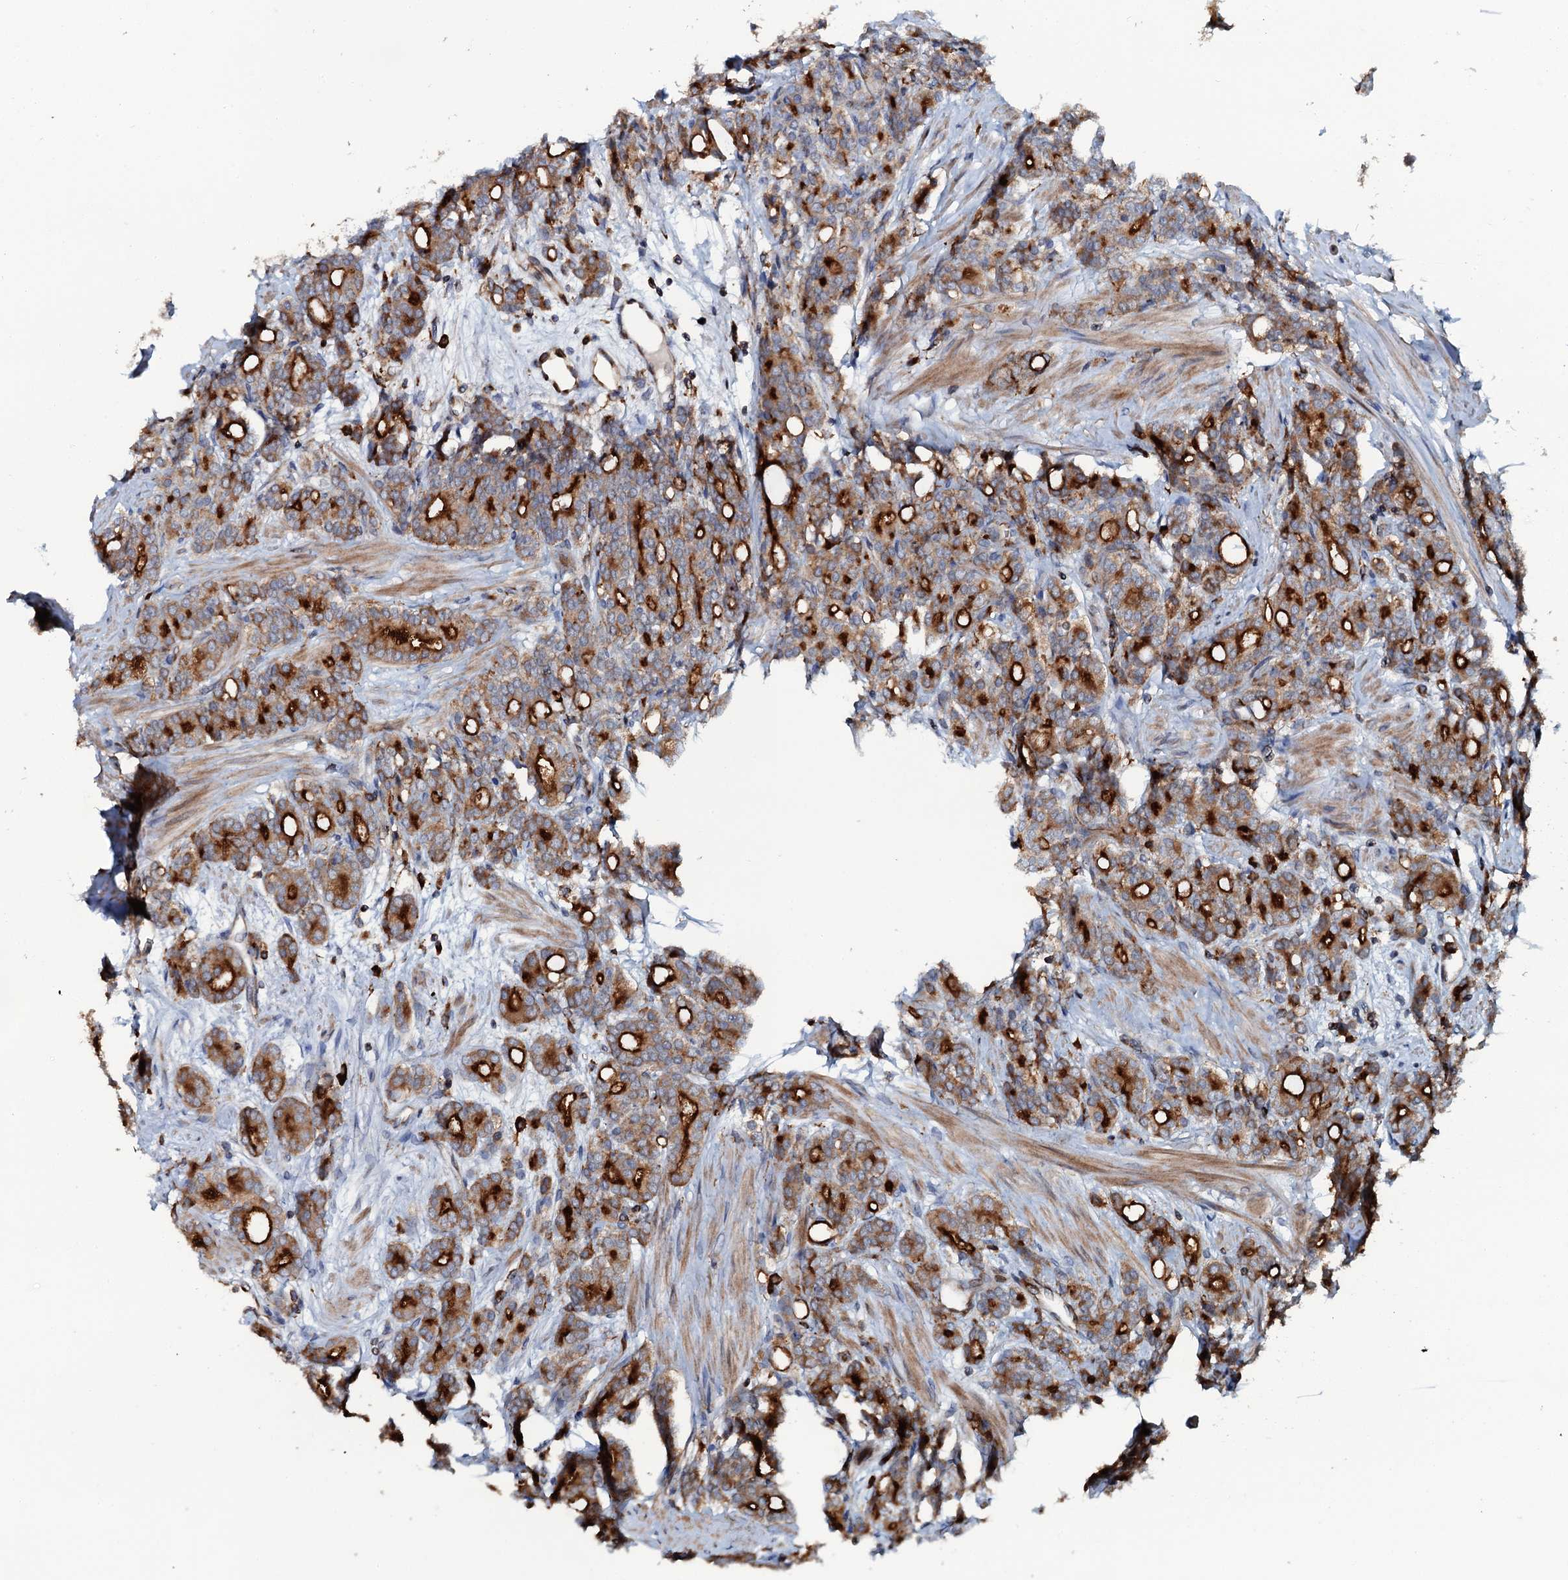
{"staining": {"intensity": "strong", "quantity": "25%-75%", "location": "cytoplasmic/membranous"}, "tissue": "prostate cancer", "cell_type": "Tumor cells", "image_type": "cancer", "snomed": [{"axis": "morphology", "description": "Adenocarcinoma, High grade"}, {"axis": "topography", "description": "Prostate"}], "caption": "A micrograph of prostate high-grade adenocarcinoma stained for a protein shows strong cytoplasmic/membranous brown staining in tumor cells.", "gene": "VAMP8", "patient": {"sex": "male", "age": 62}}